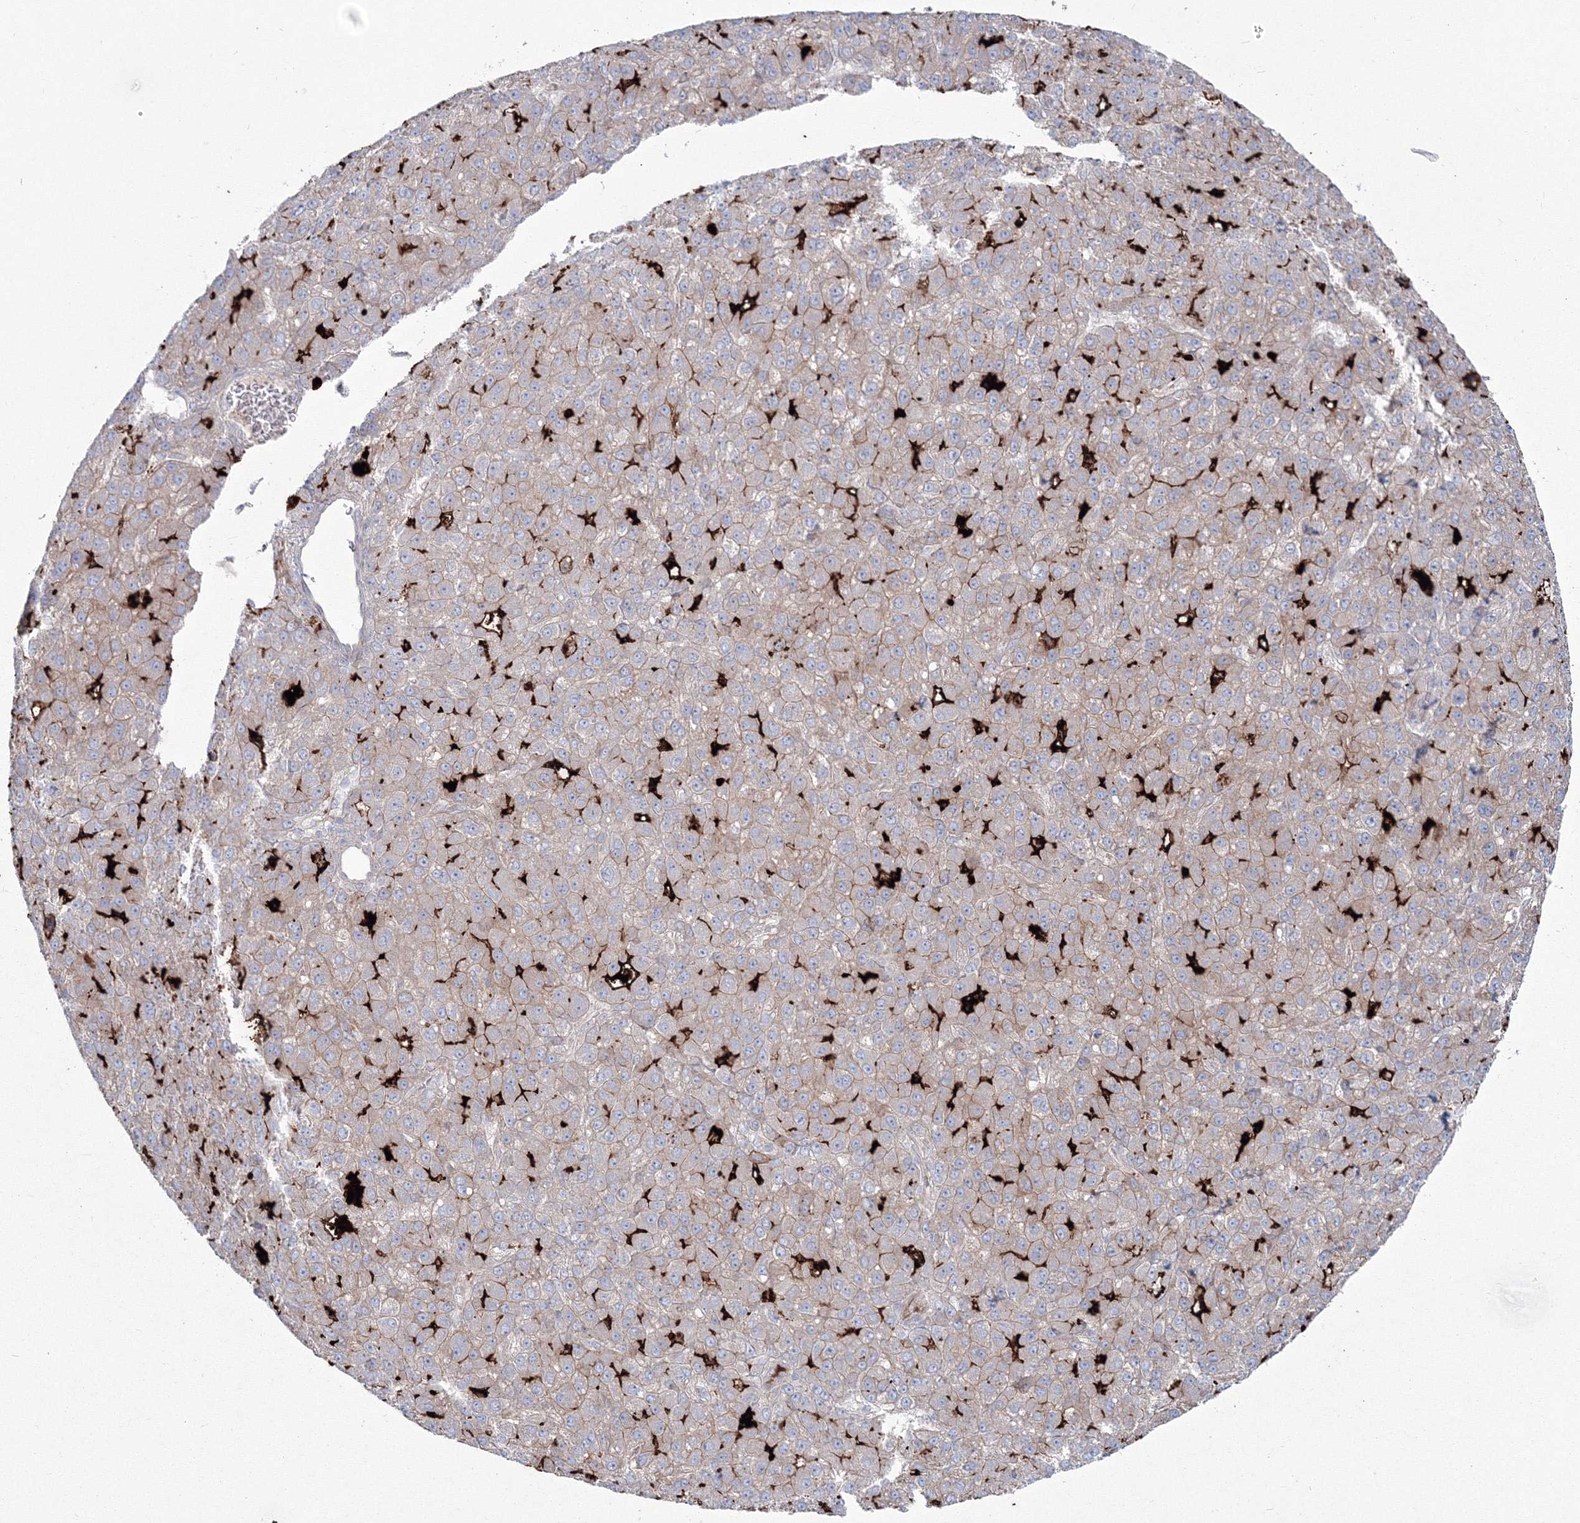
{"staining": {"intensity": "weak", "quantity": "25%-75%", "location": "cytoplasmic/membranous"}, "tissue": "liver cancer", "cell_type": "Tumor cells", "image_type": "cancer", "snomed": [{"axis": "morphology", "description": "Carcinoma, Hepatocellular, NOS"}, {"axis": "topography", "description": "Liver"}], "caption": "Immunohistochemical staining of liver cancer (hepatocellular carcinoma) demonstrates low levels of weak cytoplasmic/membranous protein expression in approximately 25%-75% of tumor cells. (DAB IHC with brightfield microscopy, high magnification).", "gene": "HYAL2", "patient": {"sex": "male", "age": 67}}